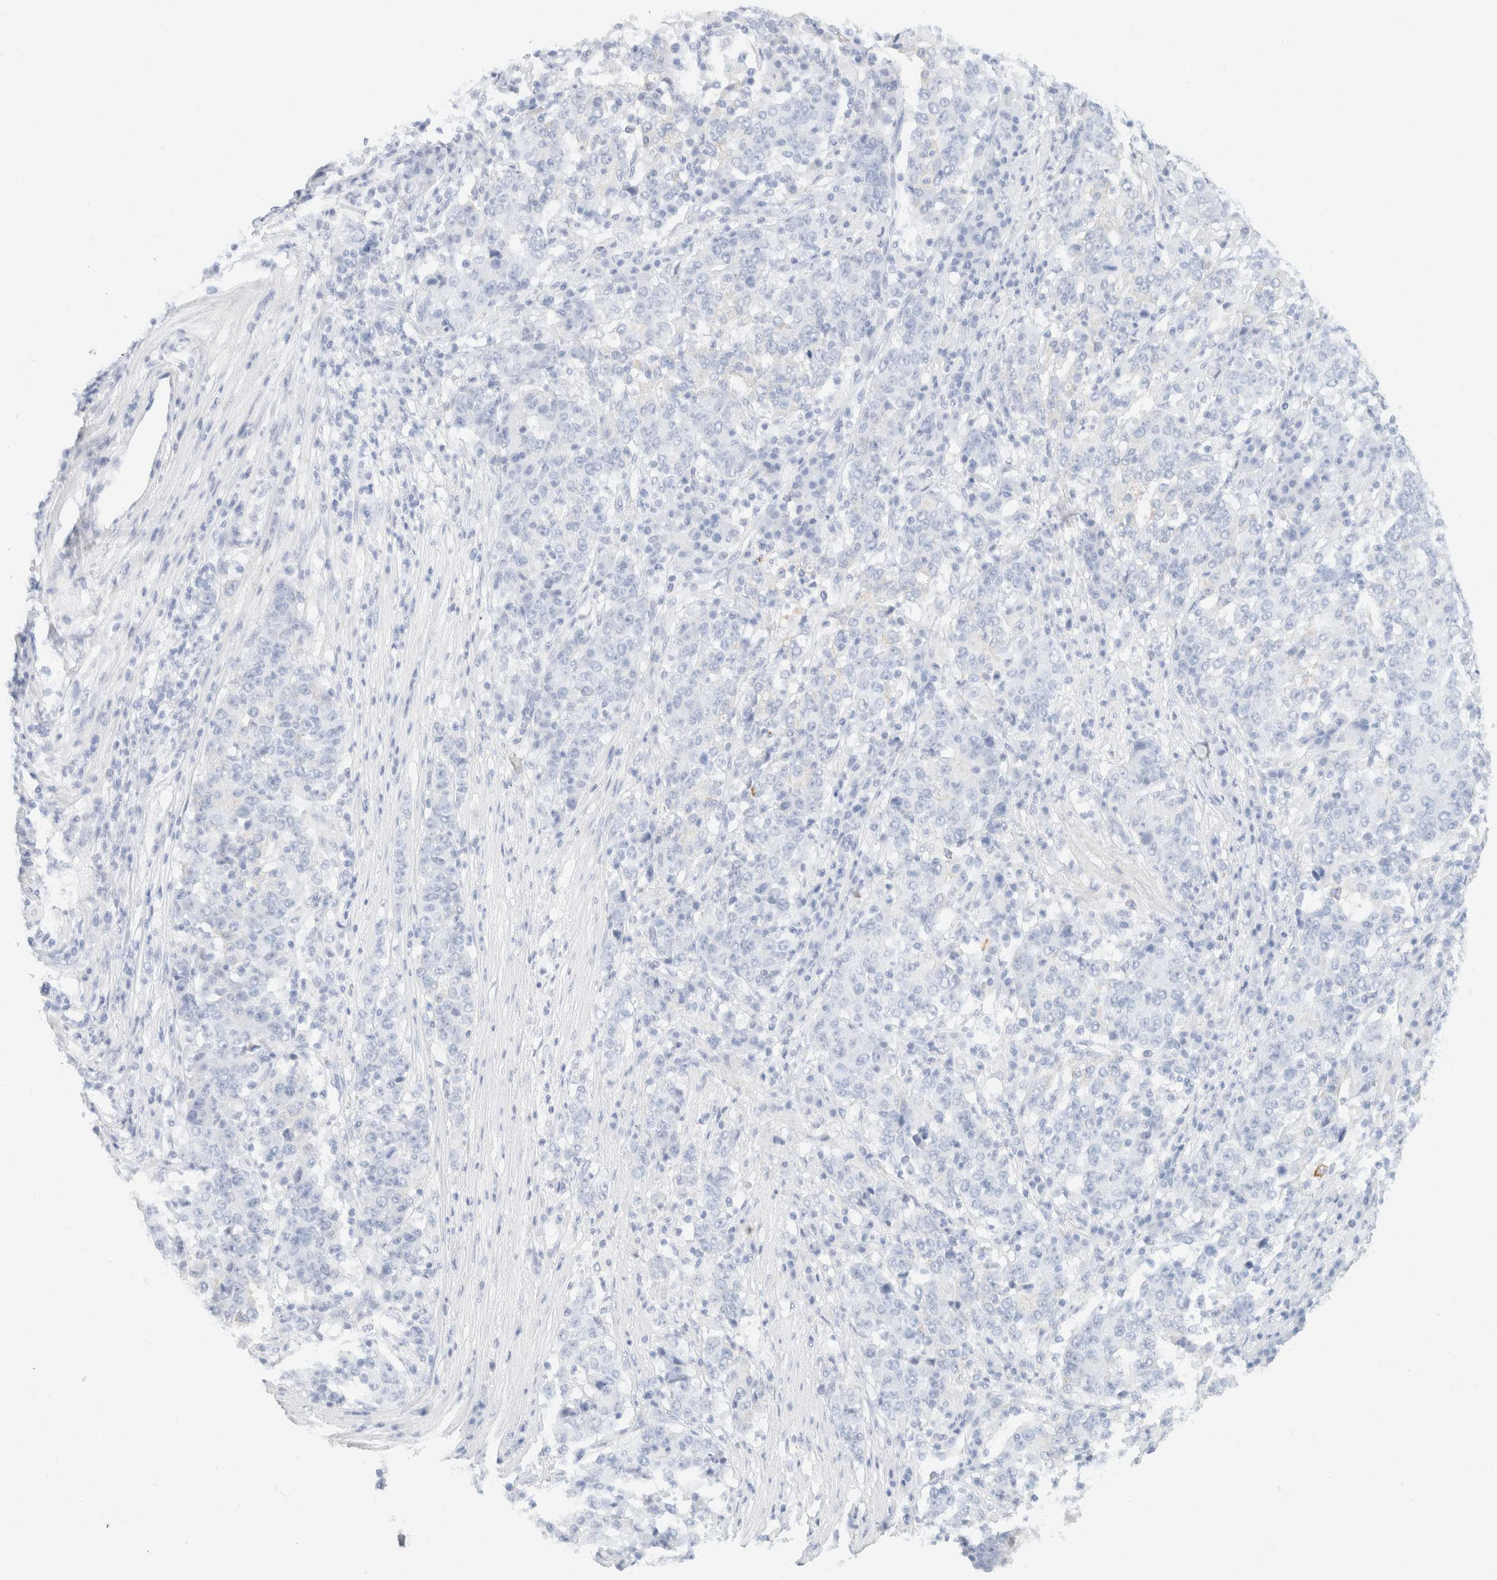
{"staining": {"intensity": "negative", "quantity": "none", "location": "none"}, "tissue": "stomach cancer", "cell_type": "Tumor cells", "image_type": "cancer", "snomed": [{"axis": "morphology", "description": "Adenocarcinoma, NOS"}, {"axis": "topography", "description": "Stomach"}], "caption": "Tumor cells show no significant protein staining in stomach cancer.", "gene": "KRT20", "patient": {"sex": "male", "age": 59}}